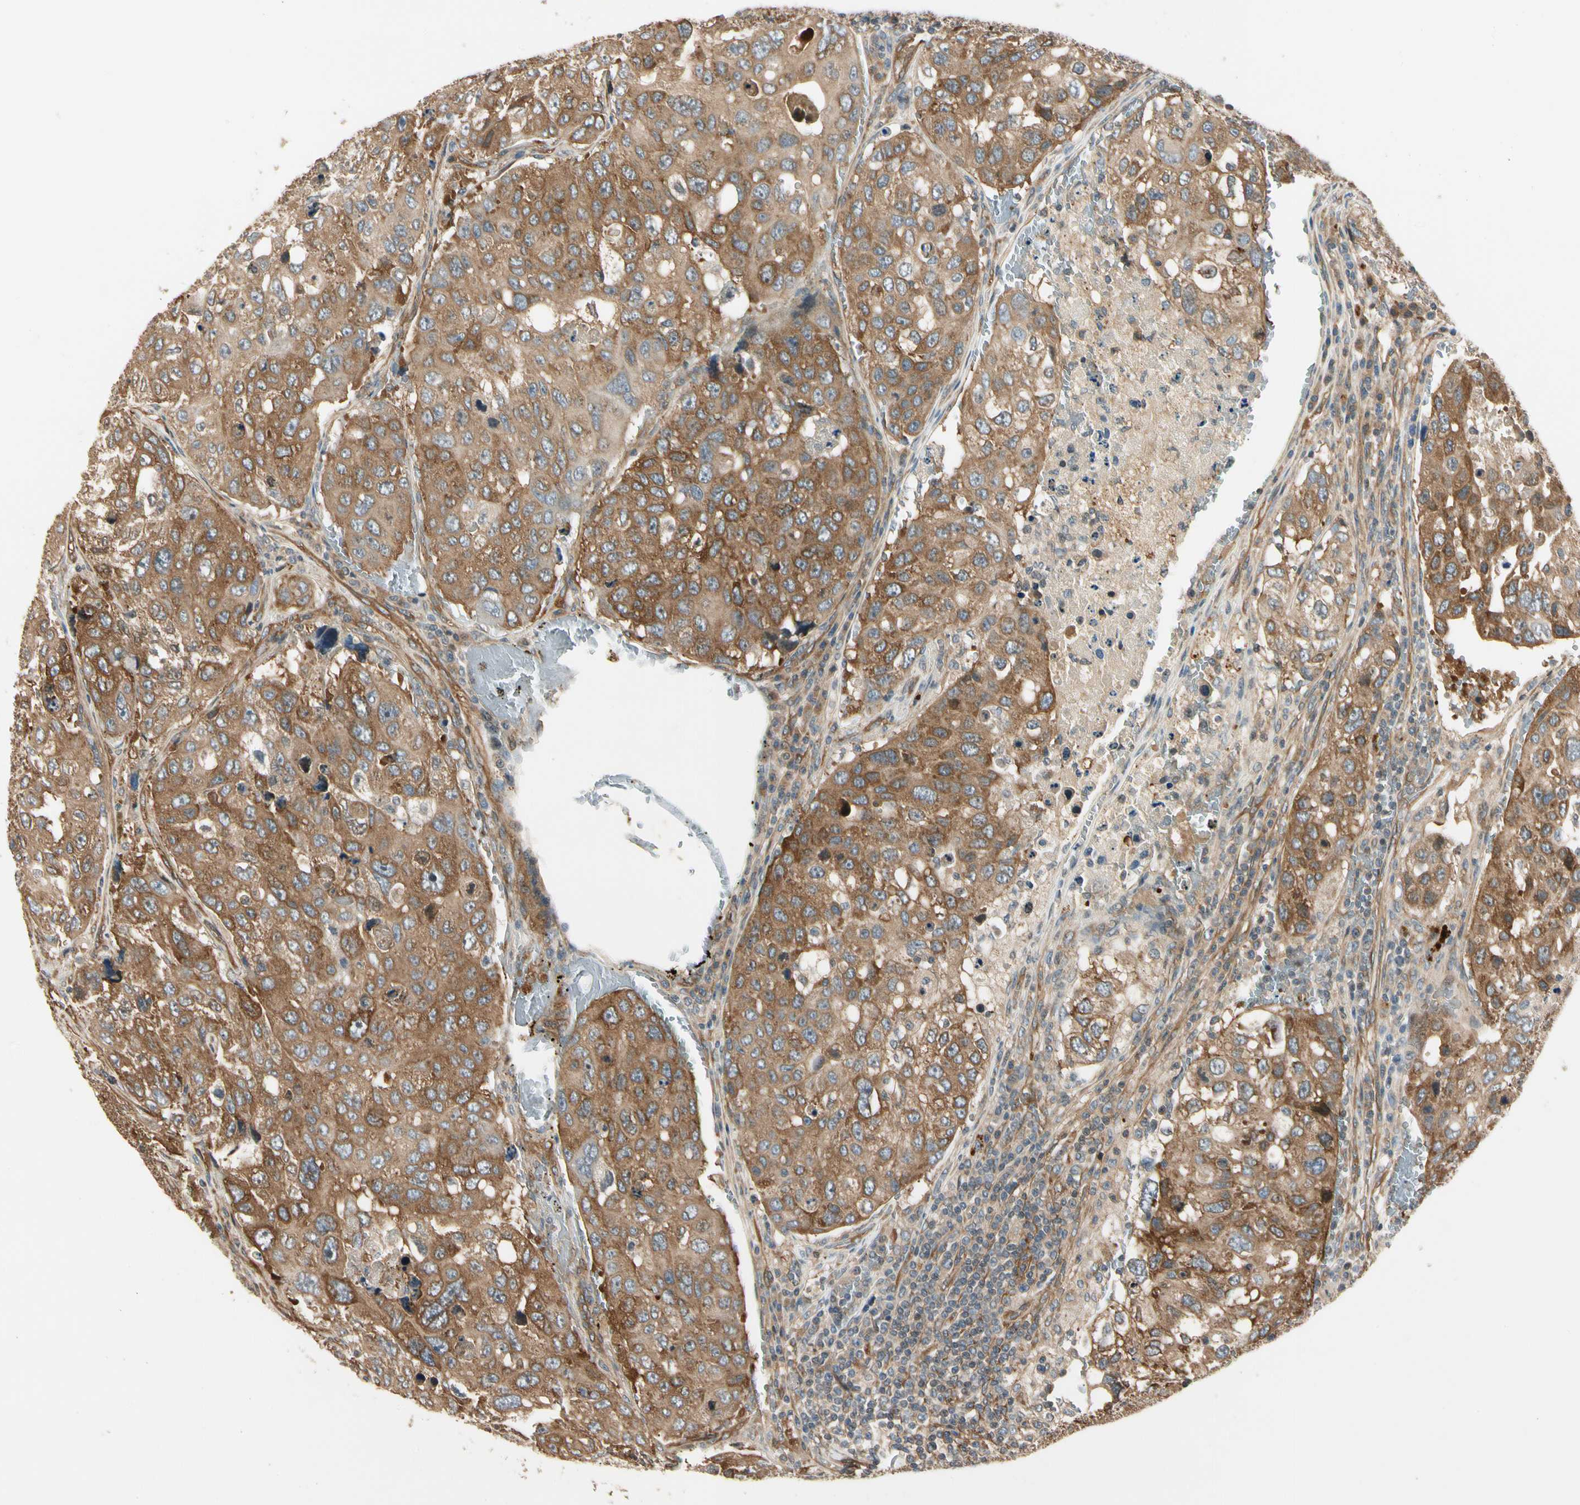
{"staining": {"intensity": "moderate", "quantity": ">75%", "location": "cytoplasmic/membranous"}, "tissue": "urothelial cancer", "cell_type": "Tumor cells", "image_type": "cancer", "snomed": [{"axis": "morphology", "description": "Urothelial carcinoma, High grade"}, {"axis": "topography", "description": "Lymph node"}, {"axis": "topography", "description": "Urinary bladder"}], "caption": "Protein staining demonstrates moderate cytoplasmic/membranous positivity in approximately >75% of tumor cells in urothelial carcinoma (high-grade).", "gene": "ROCK2", "patient": {"sex": "male", "age": 51}}